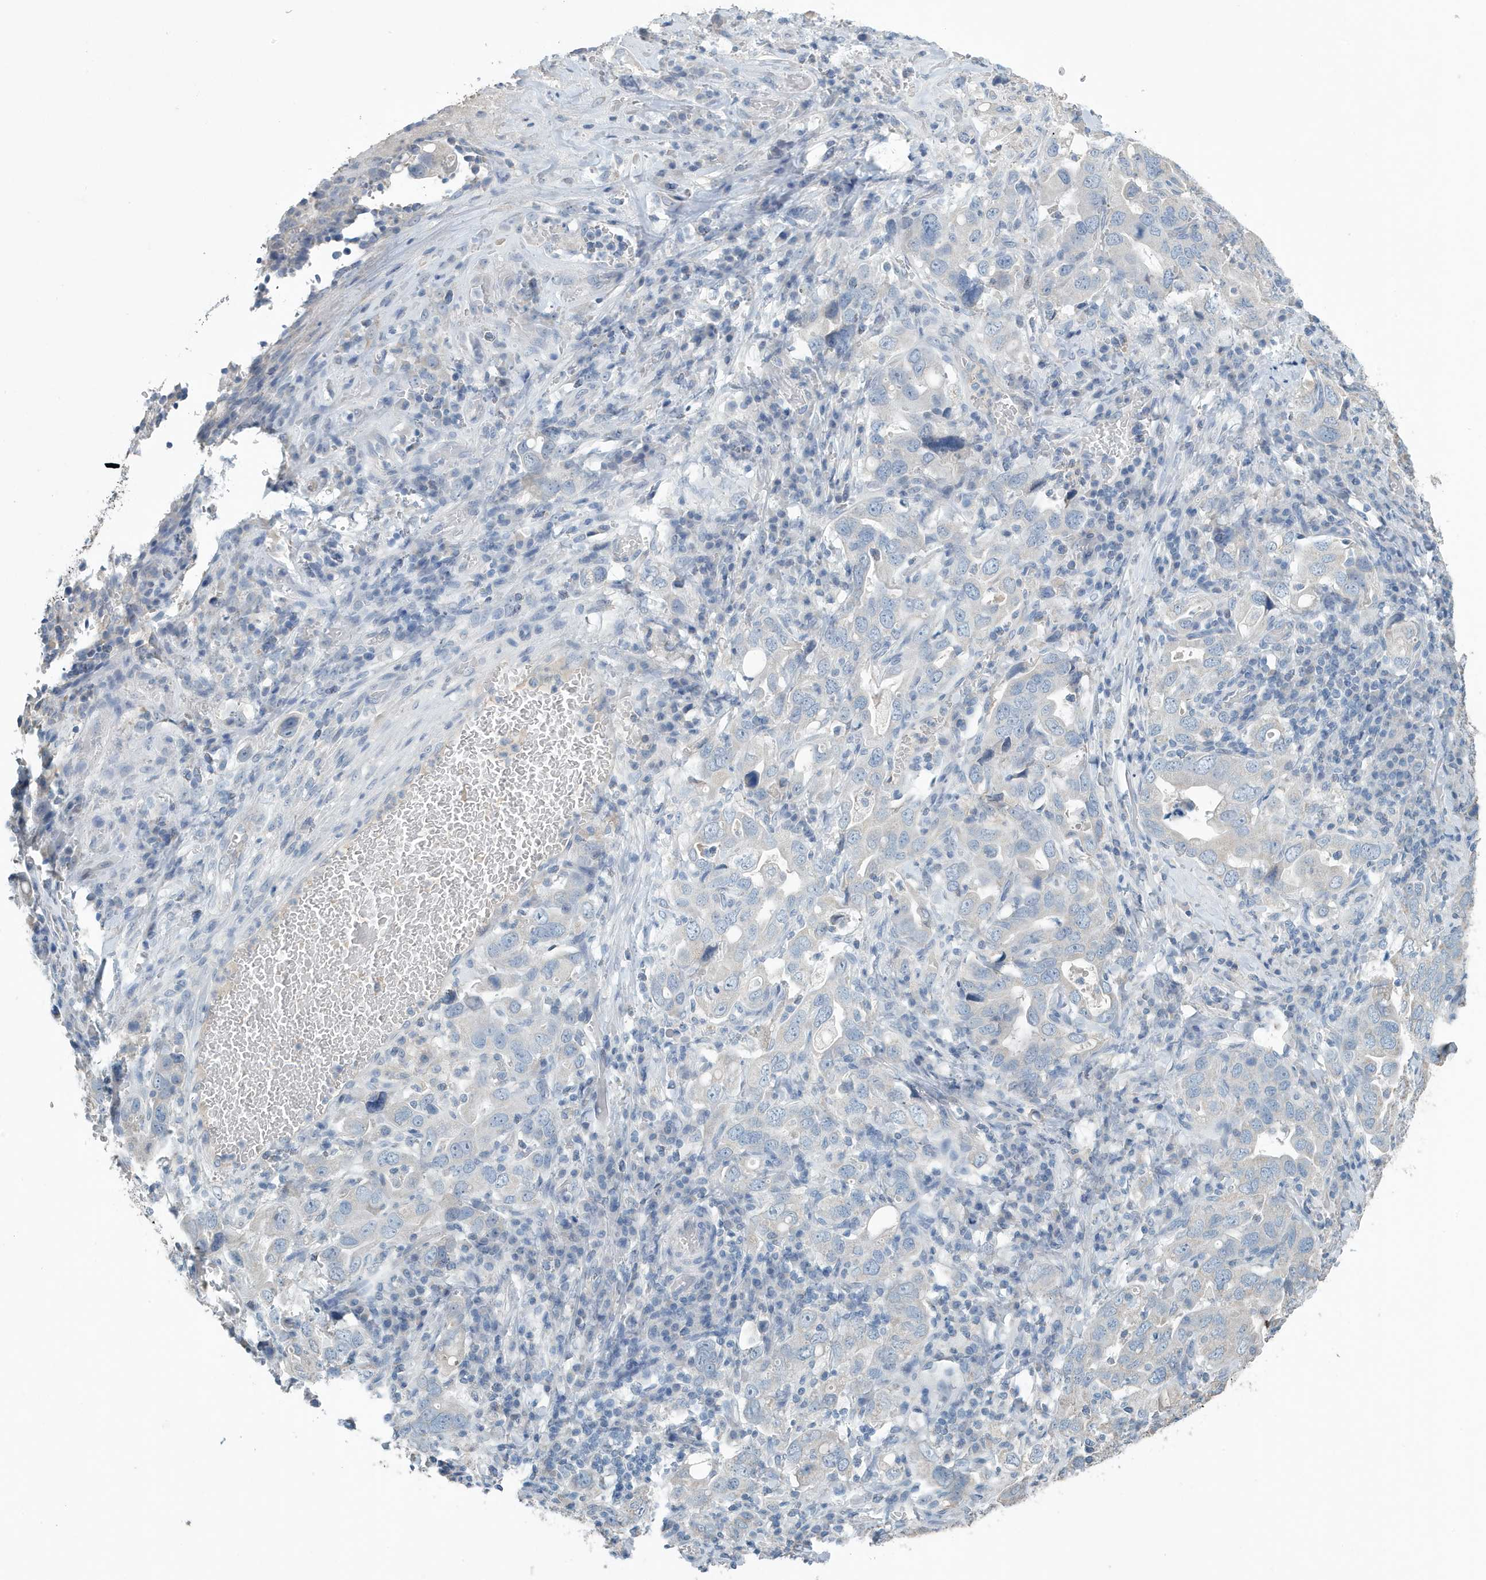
{"staining": {"intensity": "negative", "quantity": "none", "location": "none"}, "tissue": "stomach cancer", "cell_type": "Tumor cells", "image_type": "cancer", "snomed": [{"axis": "morphology", "description": "Adenocarcinoma, NOS"}, {"axis": "topography", "description": "Stomach, upper"}], "caption": "Immunohistochemical staining of stomach cancer reveals no significant staining in tumor cells.", "gene": "UGT2B4", "patient": {"sex": "male", "age": 62}}